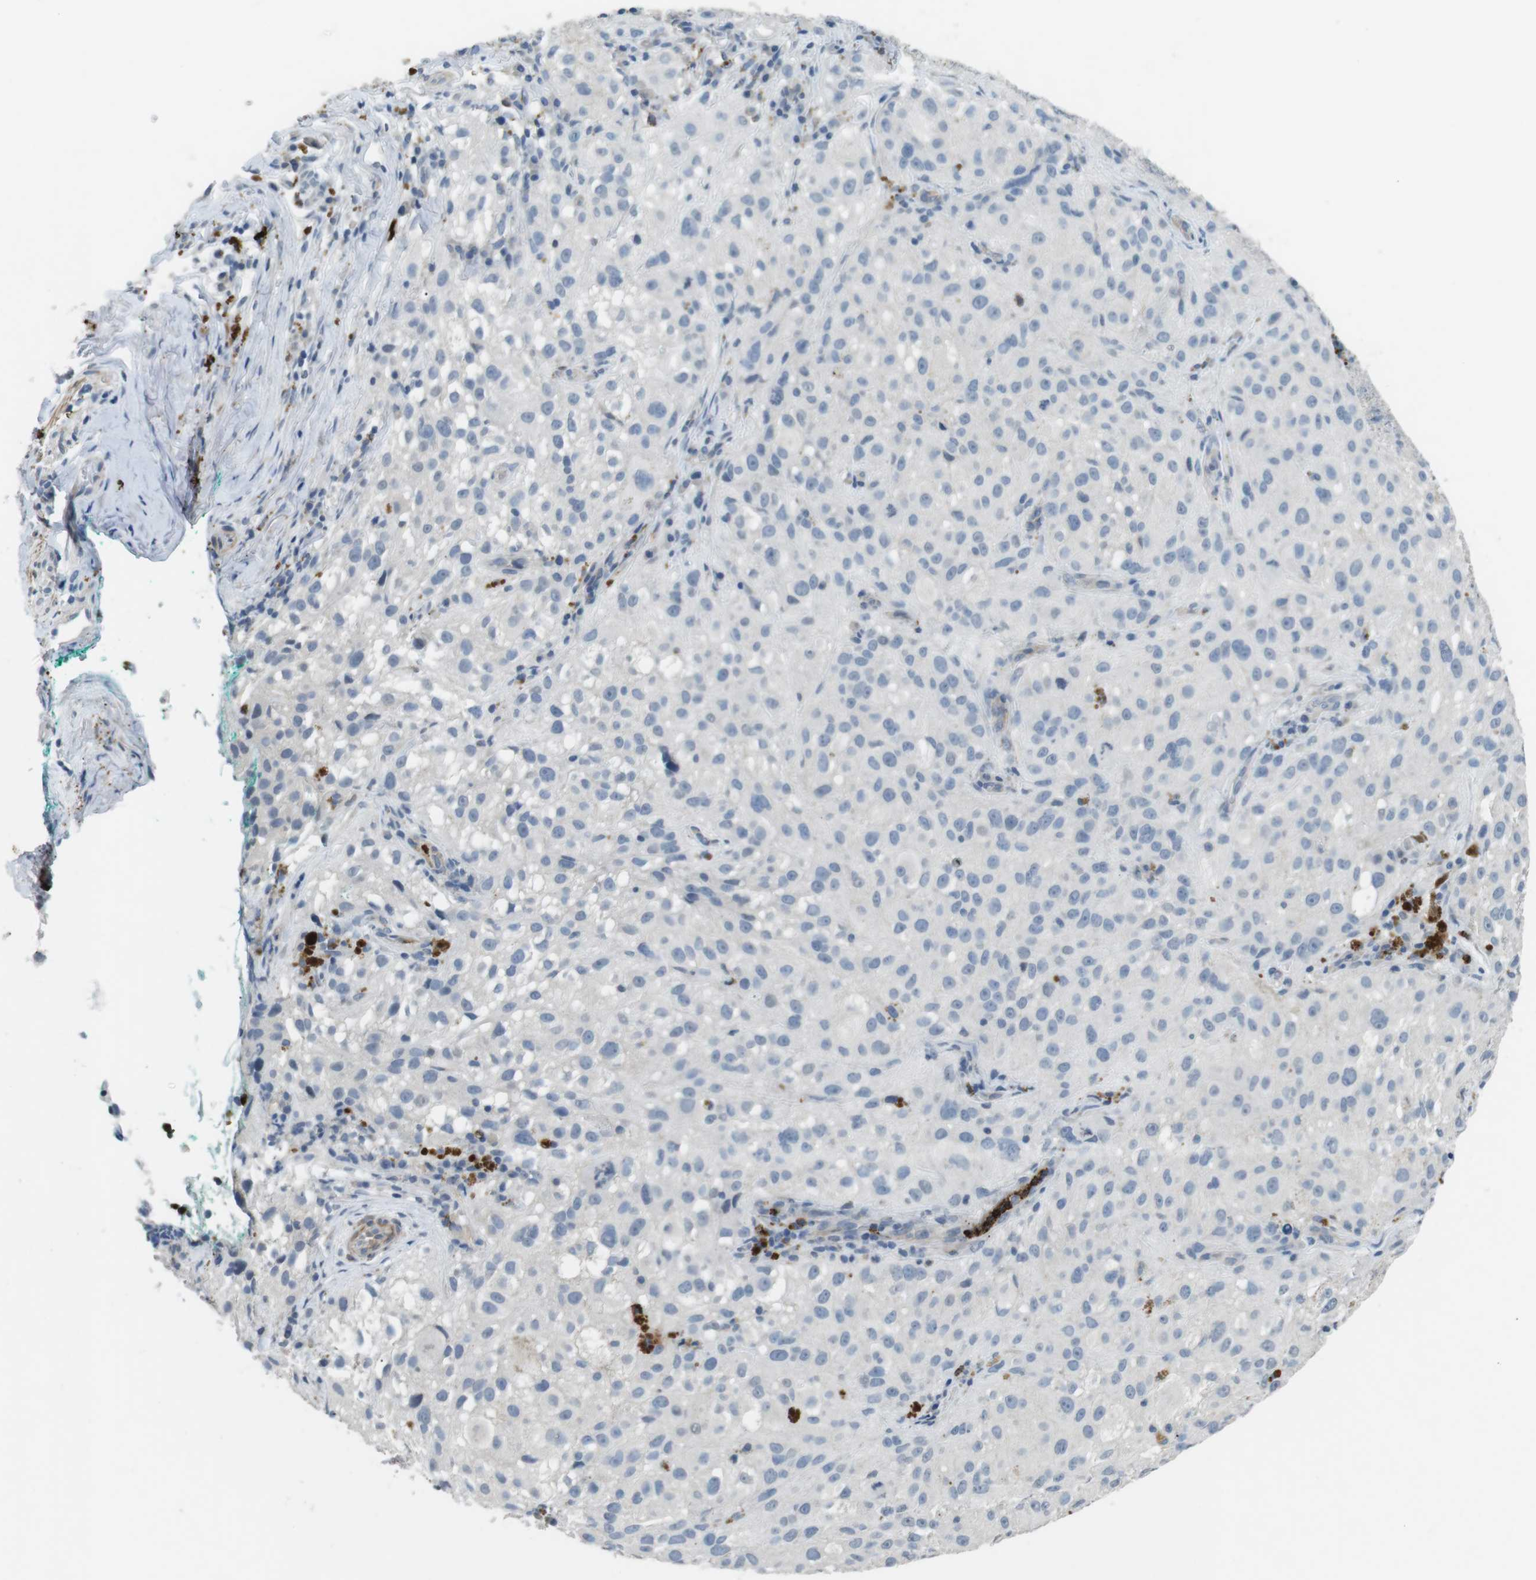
{"staining": {"intensity": "negative", "quantity": "none", "location": "none"}, "tissue": "melanoma", "cell_type": "Tumor cells", "image_type": "cancer", "snomed": [{"axis": "morphology", "description": "Necrosis, NOS"}, {"axis": "morphology", "description": "Malignant melanoma, NOS"}, {"axis": "topography", "description": "Skin"}], "caption": "DAB (3,3'-diaminobenzidine) immunohistochemical staining of malignant melanoma exhibits no significant positivity in tumor cells.", "gene": "GZMM", "patient": {"sex": "female", "age": 87}}